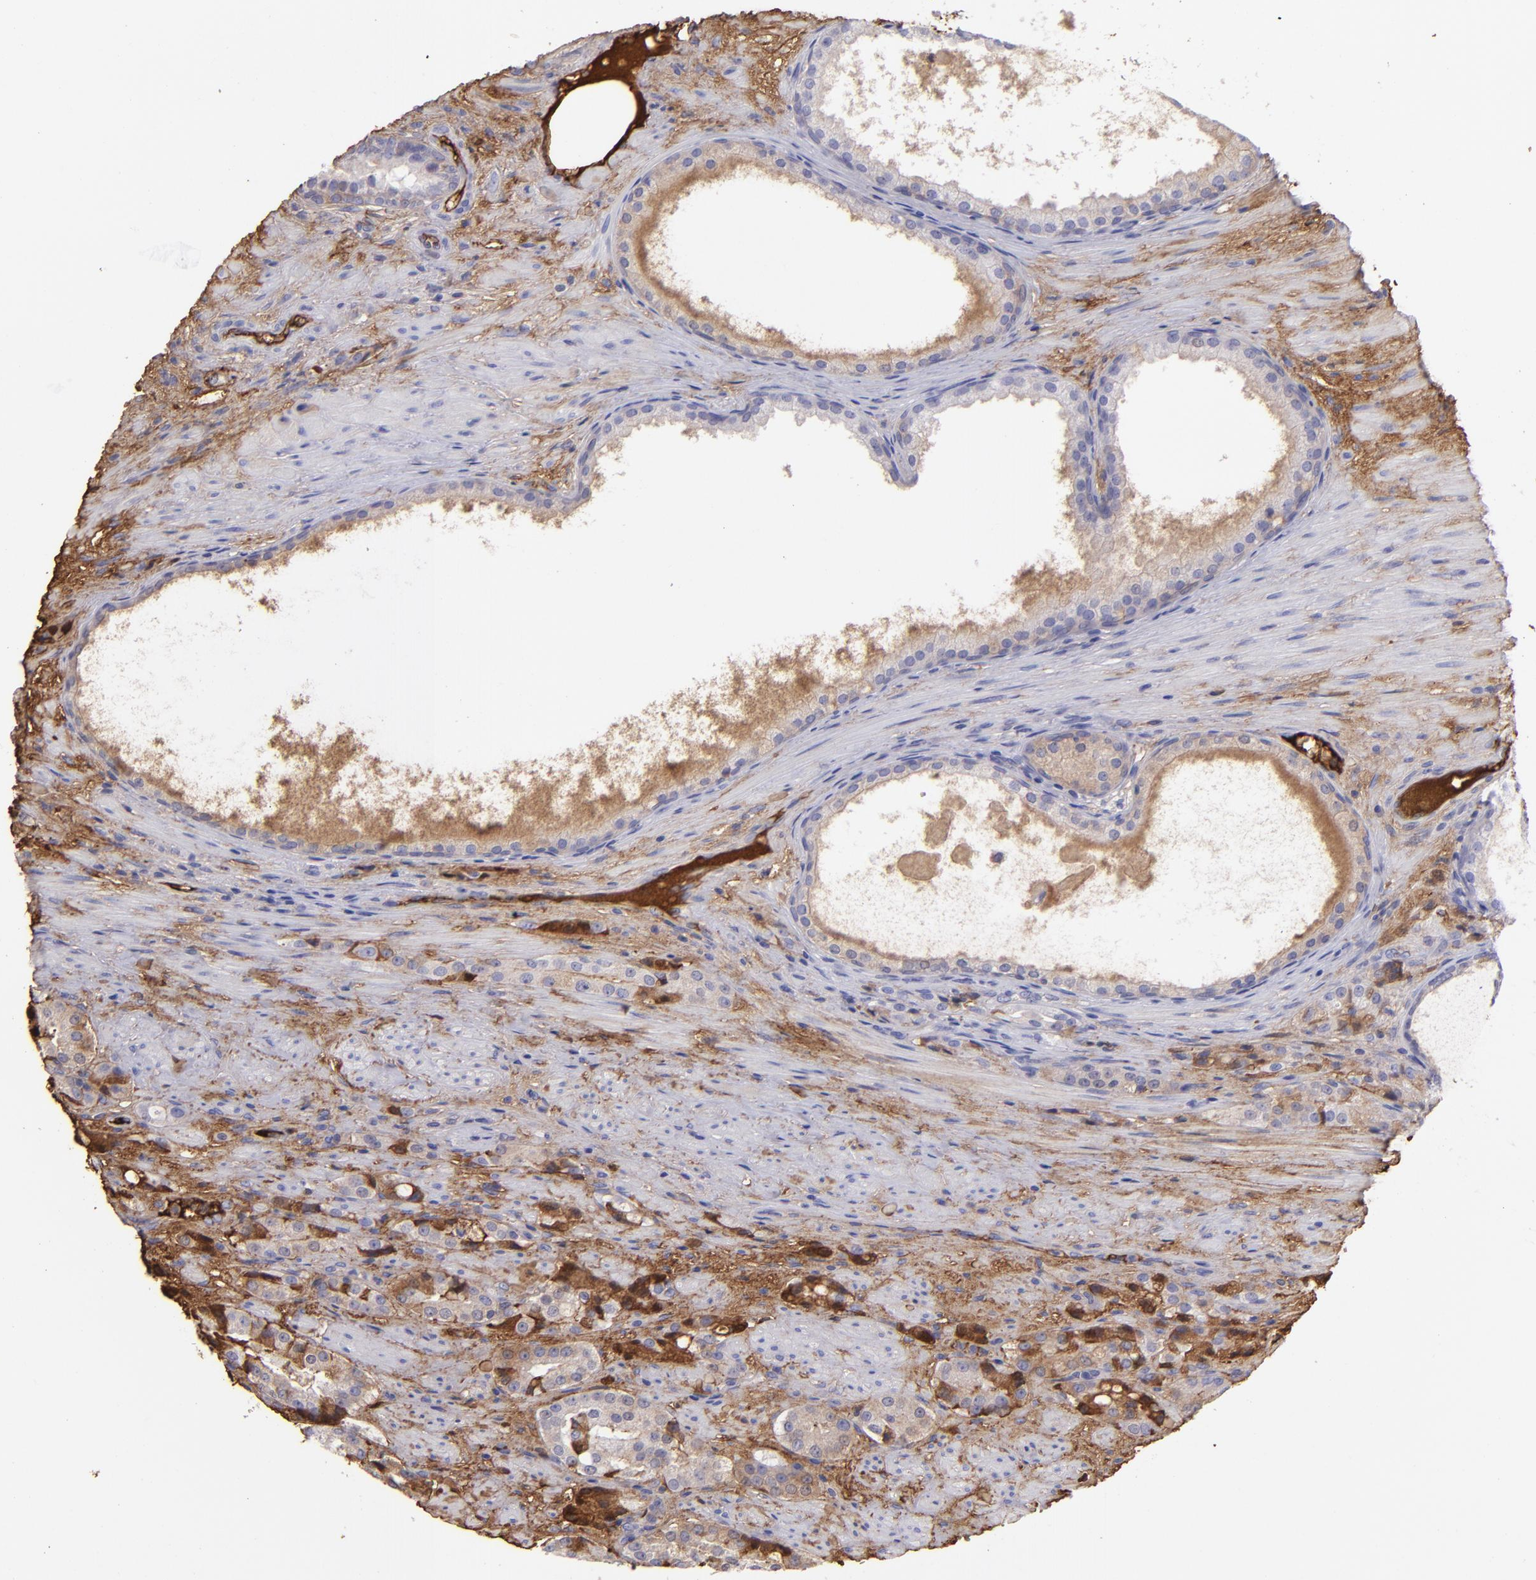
{"staining": {"intensity": "moderate", "quantity": "25%-75%", "location": "cytoplasmic/membranous"}, "tissue": "prostate cancer", "cell_type": "Tumor cells", "image_type": "cancer", "snomed": [{"axis": "morphology", "description": "Adenocarcinoma, High grade"}, {"axis": "topography", "description": "Prostate"}], "caption": "Immunohistochemistry (DAB) staining of human prostate cancer (adenocarcinoma (high-grade)) exhibits moderate cytoplasmic/membranous protein expression in about 25%-75% of tumor cells.", "gene": "FGB", "patient": {"sex": "male", "age": 72}}